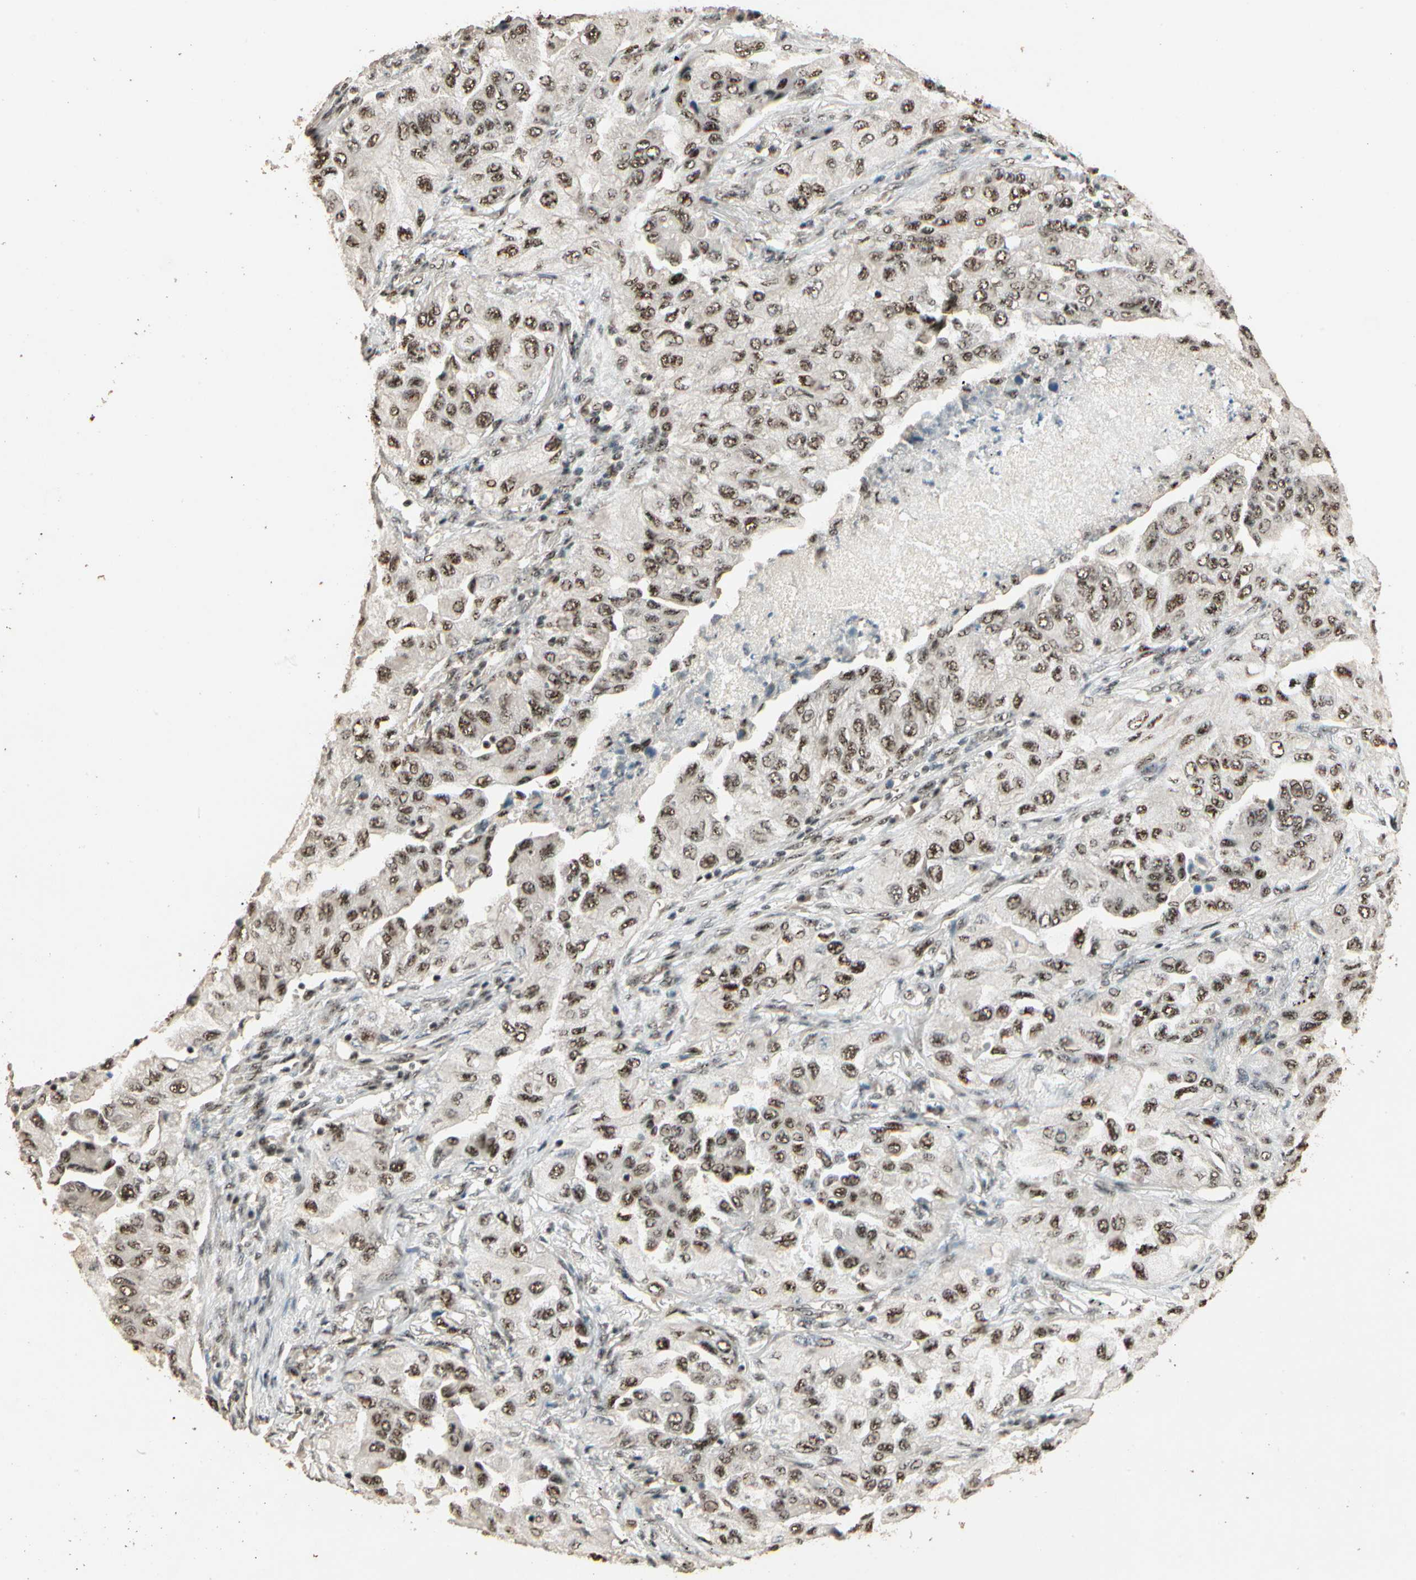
{"staining": {"intensity": "moderate", "quantity": ">75%", "location": "nuclear"}, "tissue": "lung cancer", "cell_type": "Tumor cells", "image_type": "cancer", "snomed": [{"axis": "morphology", "description": "Adenocarcinoma, NOS"}, {"axis": "topography", "description": "Lung"}], "caption": "This is a photomicrograph of immunohistochemistry staining of lung adenocarcinoma, which shows moderate positivity in the nuclear of tumor cells.", "gene": "RBM25", "patient": {"sex": "female", "age": 65}}